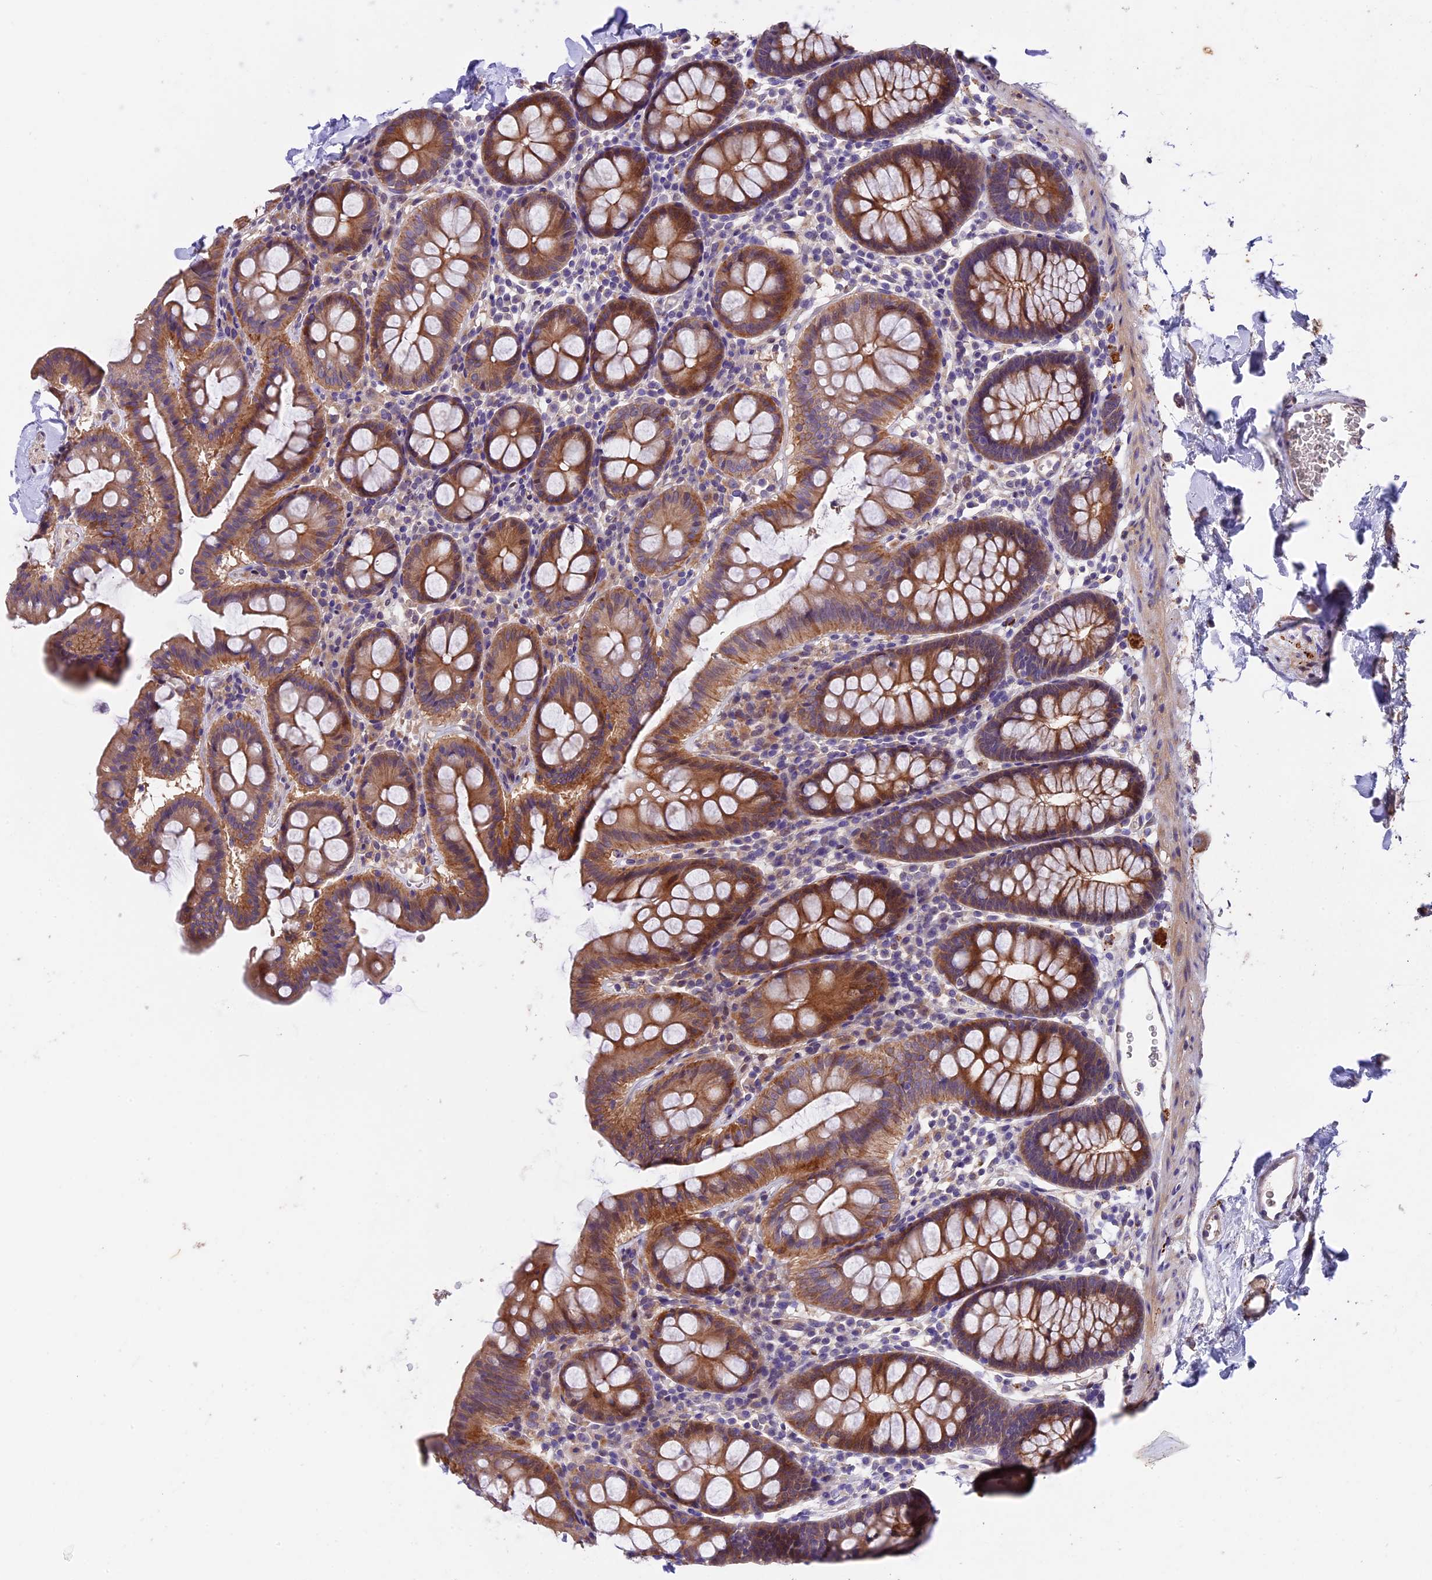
{"staining": {"intensity": "weak", "quantity": "<25%", "location": "cytoplasmic/membranous"}, "tissue": "colon", "cell_type": "Endothelial cells", "image_type": "normal", "snomed": [{"axis": "morphology", "description": "Normal tissue, NOS"}, {"axis": "topography", "description": "Colon"}], "caption": "Protein analysis of unremarkable colon reveals no significant positivity in endothelial cells.", "gene": "NCK2", "patient": {"sex": "male", "age": 75}}